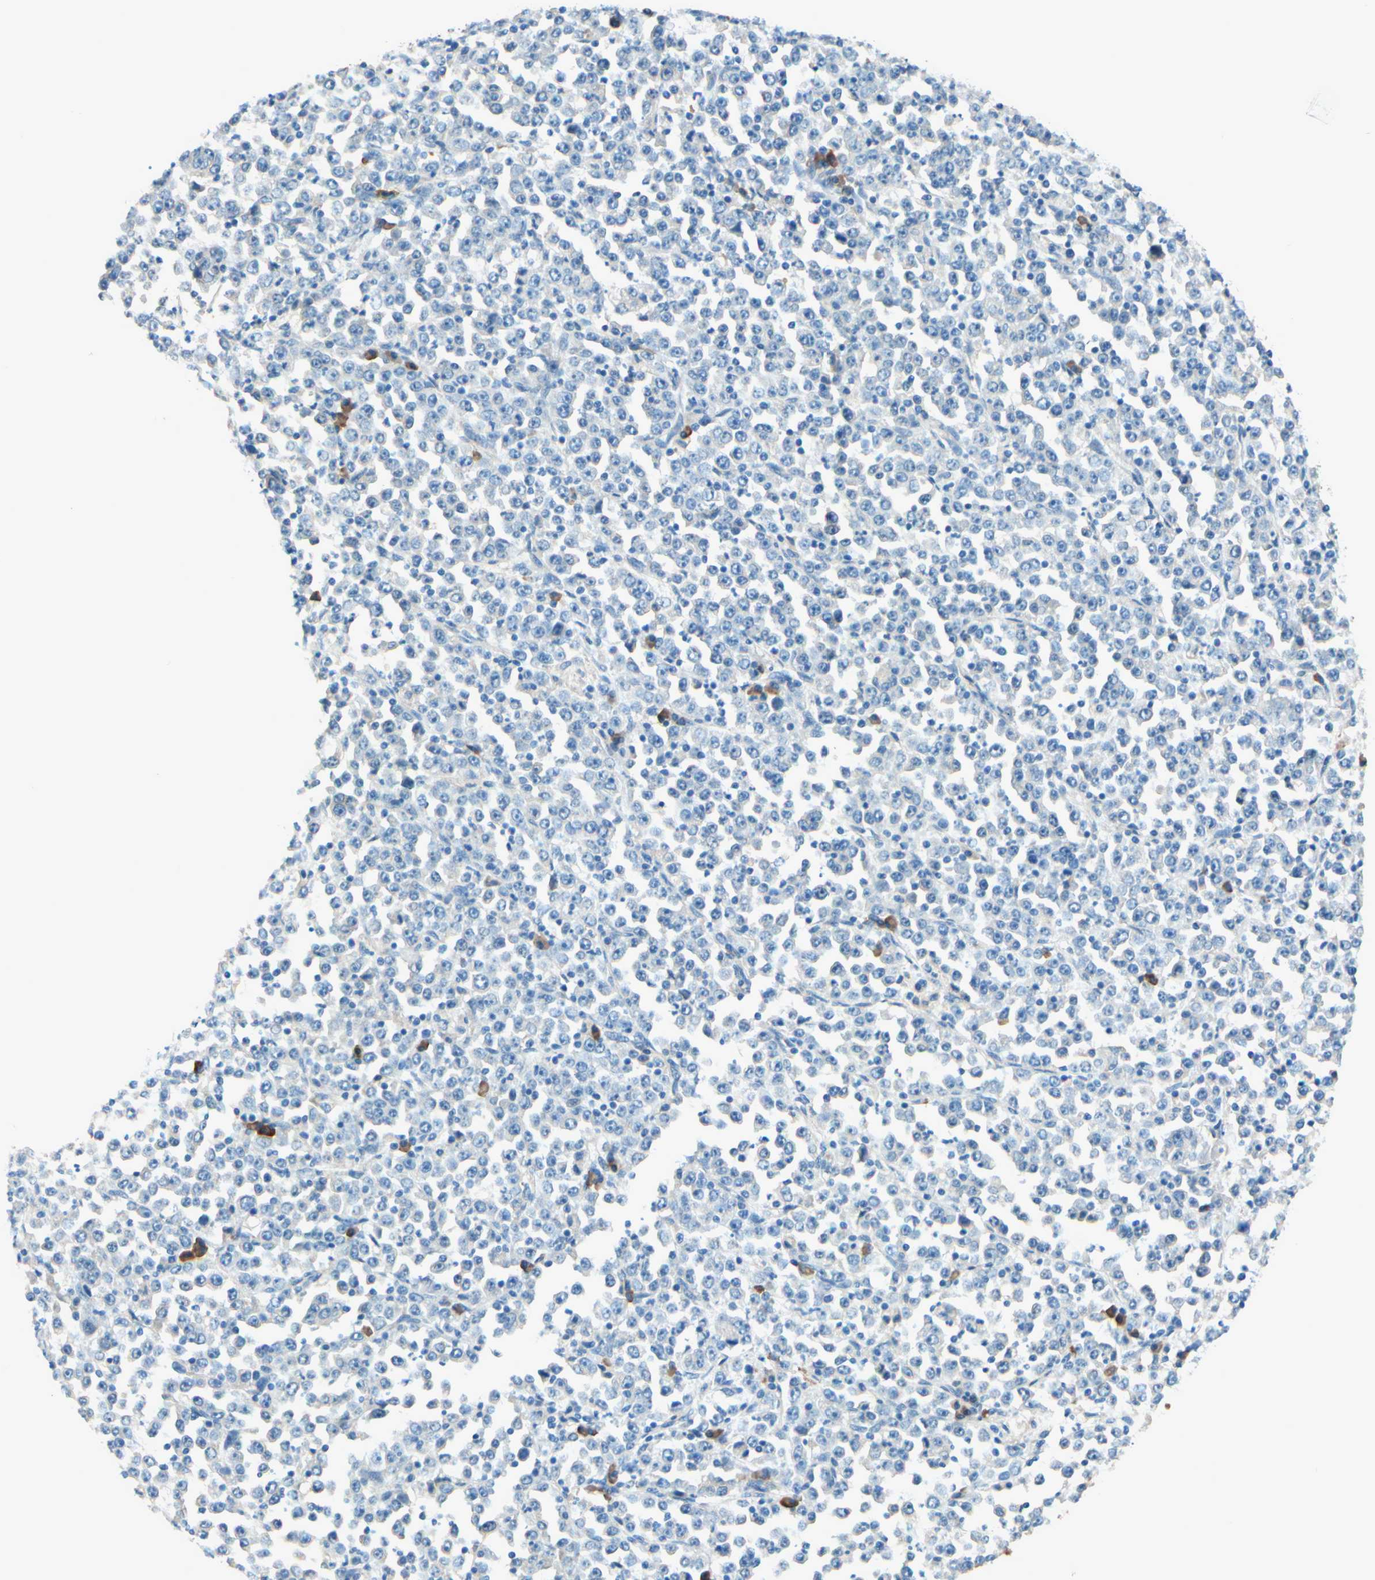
{"staining": {"intensity": "negative", "quantity": "none", "location": "none"}, "tissue": "stomach cancer", "cell_type": "Tumor cells", "image_type": "cancer", "snomed": [{"axis": "morphology", "description": "Normal tissue, NOS"}, {"axis": "morphology", "description": "Adenocarcinoma, NOS"}, {"axis": "topography", "description": "Stomach, upper"}, {"axis": "topography", "description": "Stomach"}], "caption": "DAB immunohistochemical staining of human stomach adenocarcinoma reveals no significant positivity in tumor cells.", "gene": "PASD1", "patient": {"sex": "male", "age": 59}}